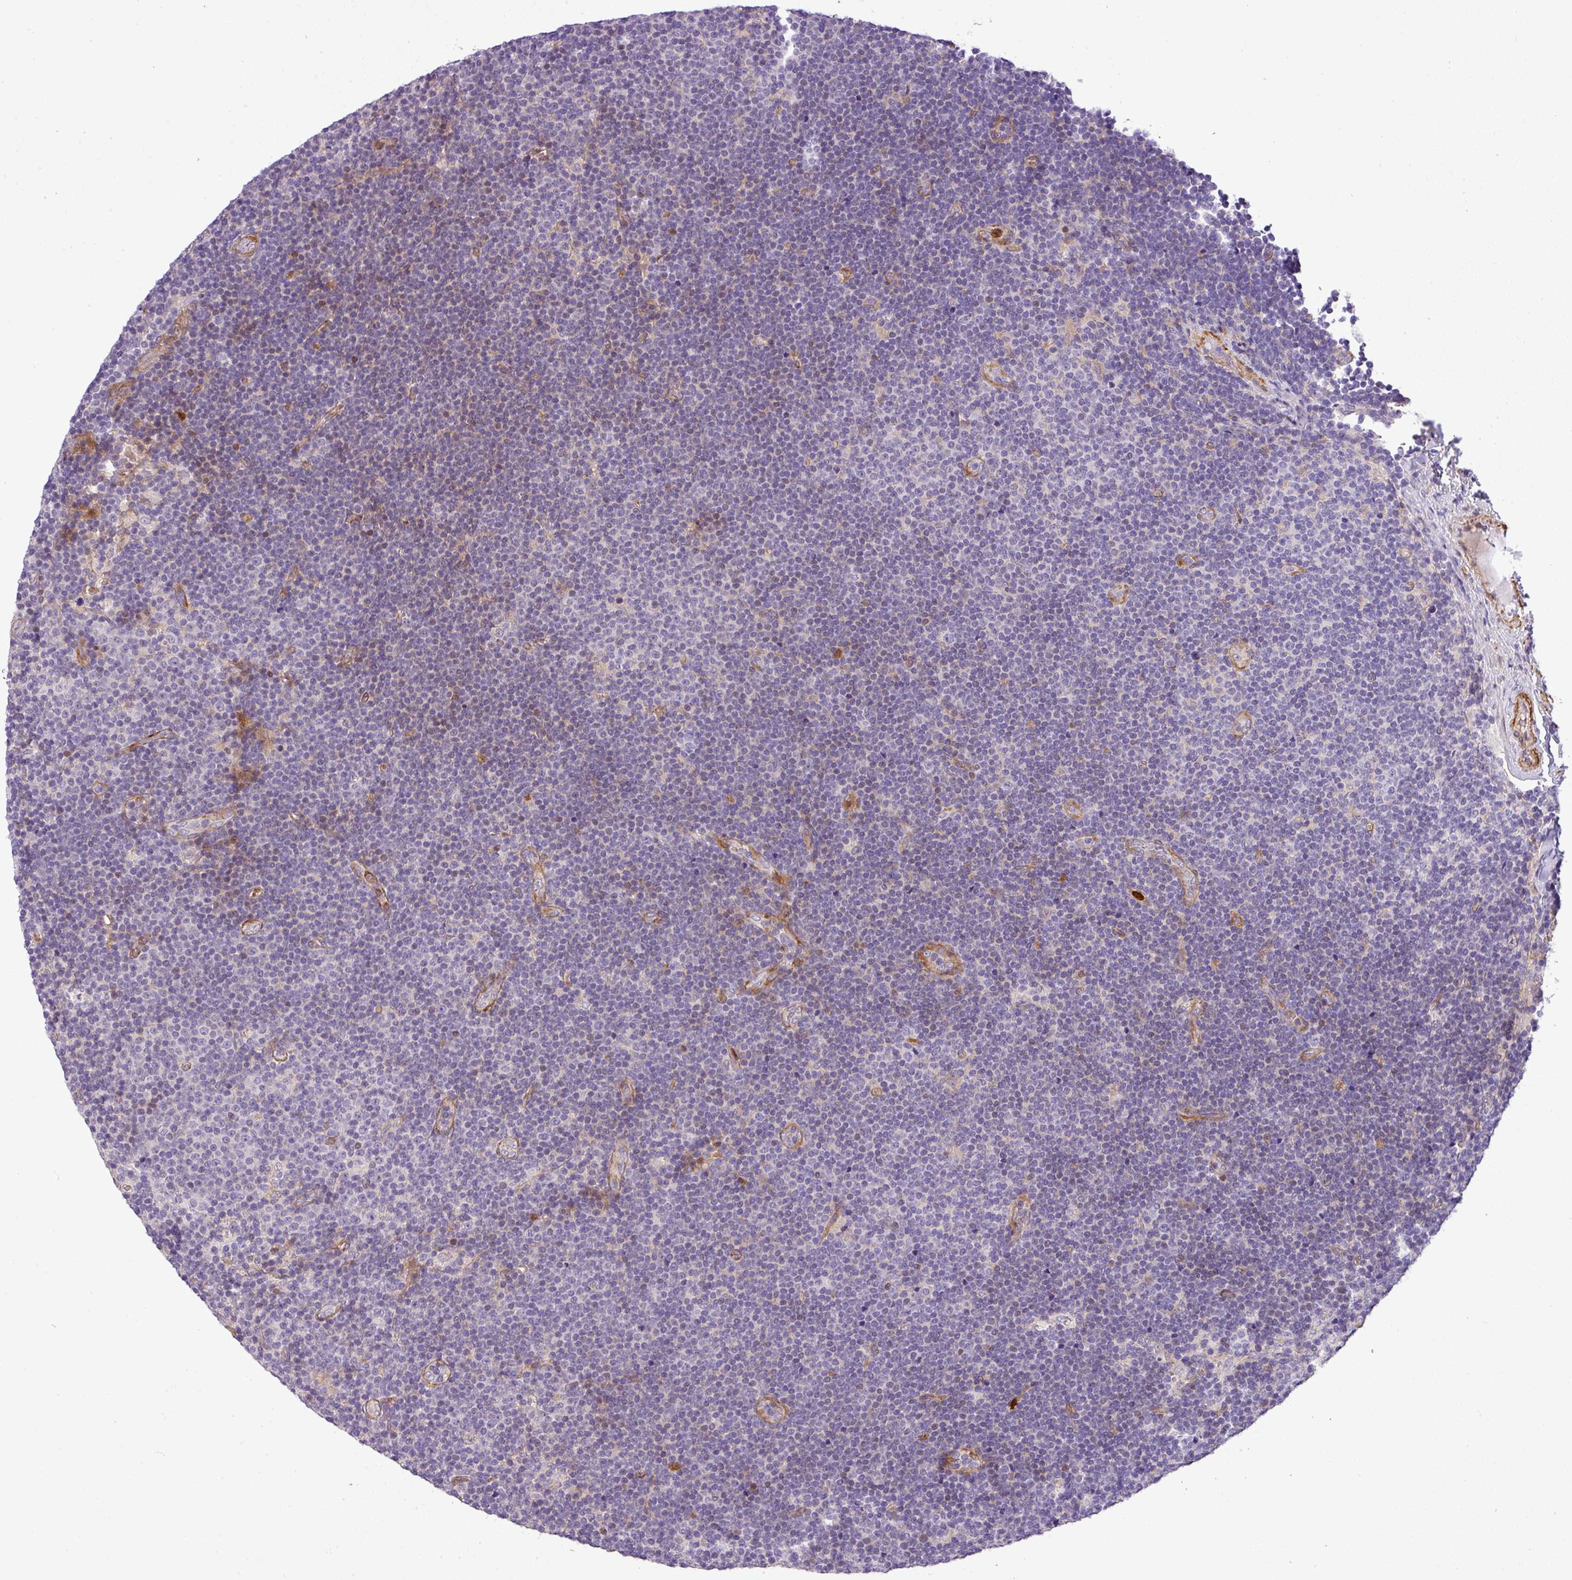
{"staining": {"intensity": "negative", "quantity": "none", "location": "none"}, "tissue": "lymphoma", "cell_type": "Tumor cells", "image_type": "cancer", "snomed": [{"axis": "morphology", "description": "Malignant lymphoma, non-Hodgkin's type, Low grade"}, {"axis": "topography", "description": "Lymph node"}], "caption": "This micrograph is of low-grade malignant lymphoma, non-Hodgkin's type stained with immunohistochemistry to label a protein in brown with the nuclei are counter-stained blue. There is no expression in tumor cells.", "gene": "NBEAL2", "patient": {"sex": "male", "age": 48}}